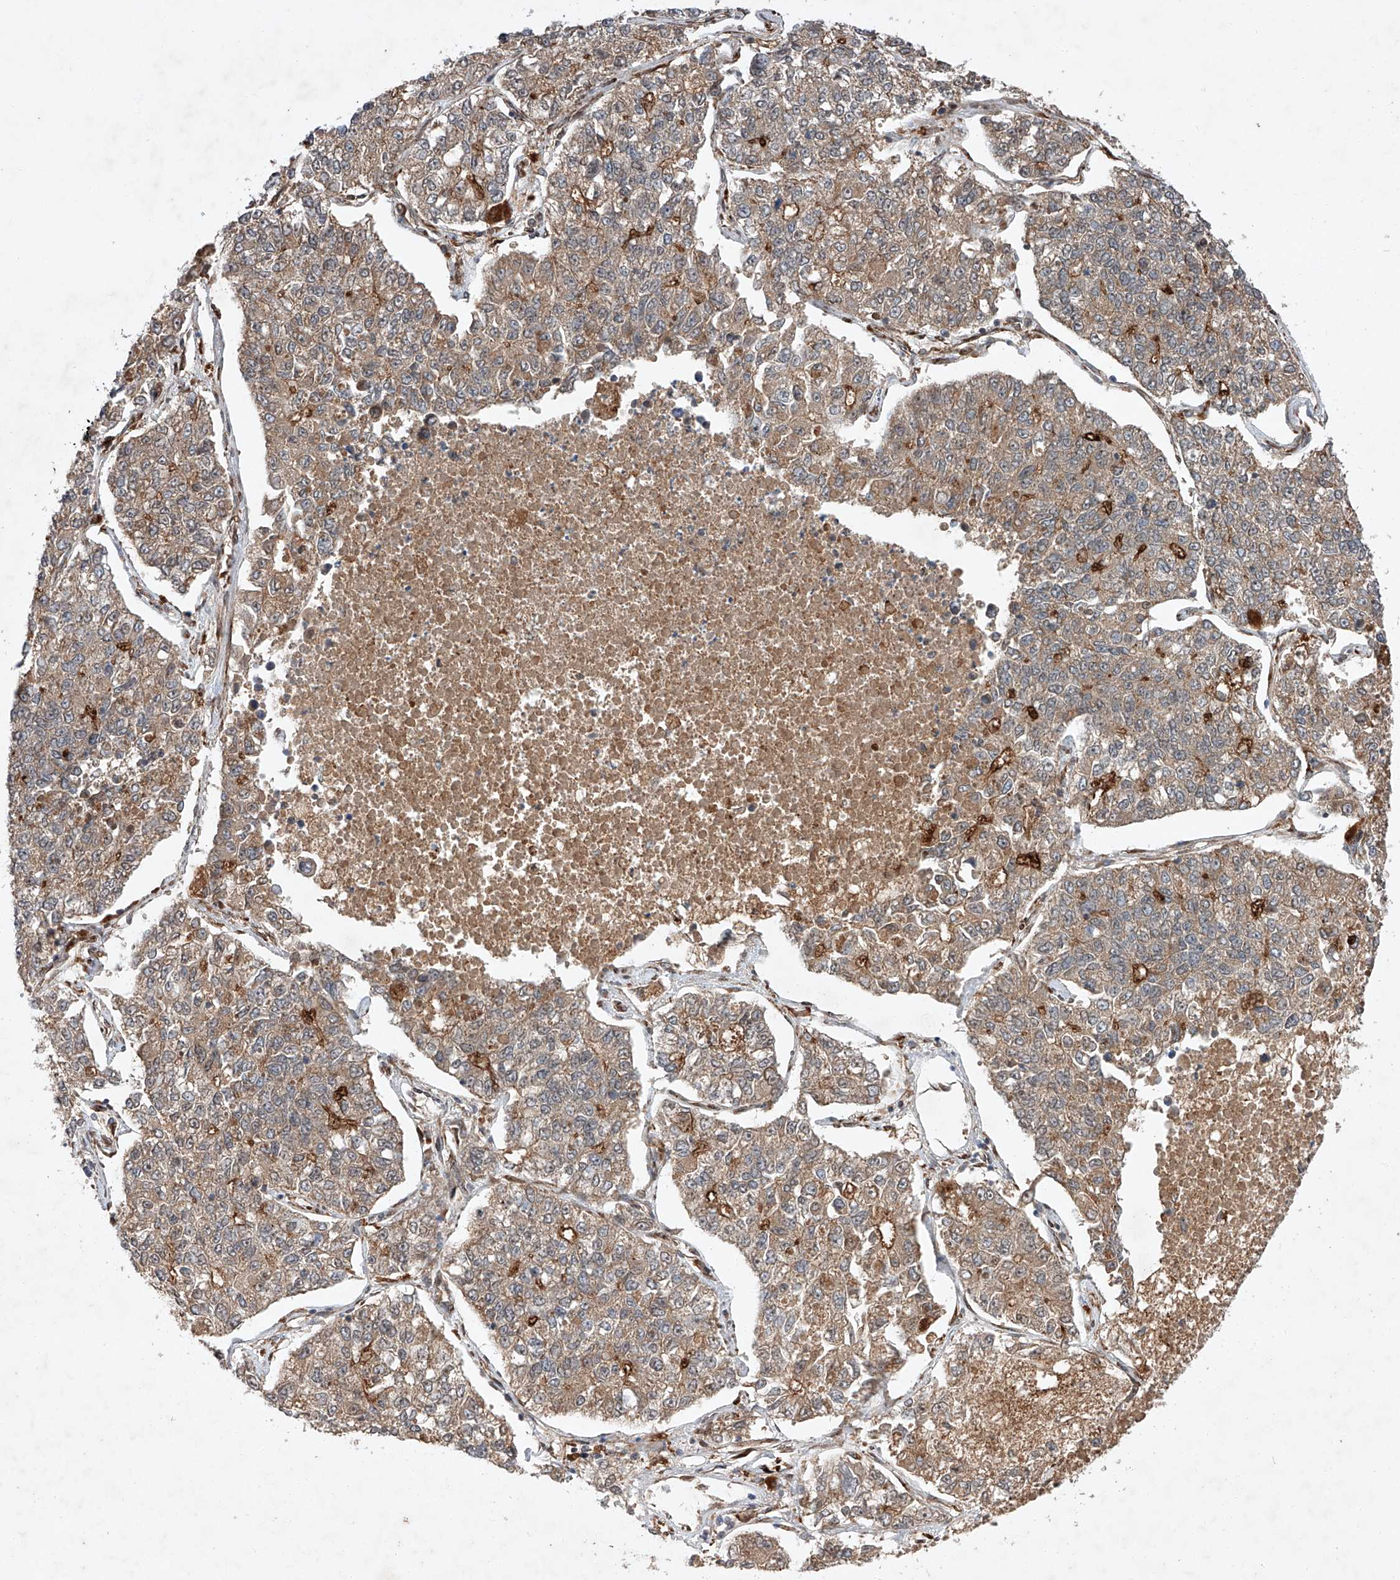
{"staining": {"intensity": "weak", "quantity": ">75%", "location": "cytoplasmic/membranous"}, "tissue": "lung cancer", "cell_type": "Tumor cells", "image_type": "cancer", "snomed": [{"axis": "morphology", "description": "Adenocarcinoma, NOS"}, {"axis": "topography", "description": "Lung"}], "caption": "High-magnification brightfield microscopy of lung cancer (adenocarcinoma) stained with DAB (3,3'-diaminobenzidine) (brown) and counterstained with hematoxylin (blue). tumor cells exhibit weak cytoplasmic/membranous positivity is identified in about>75% of cells. (DAB = brown stain, brightfield microscopy at high magnification).", "gene": "ZFP28", "patient": {"sex": "male", "age": 49}}